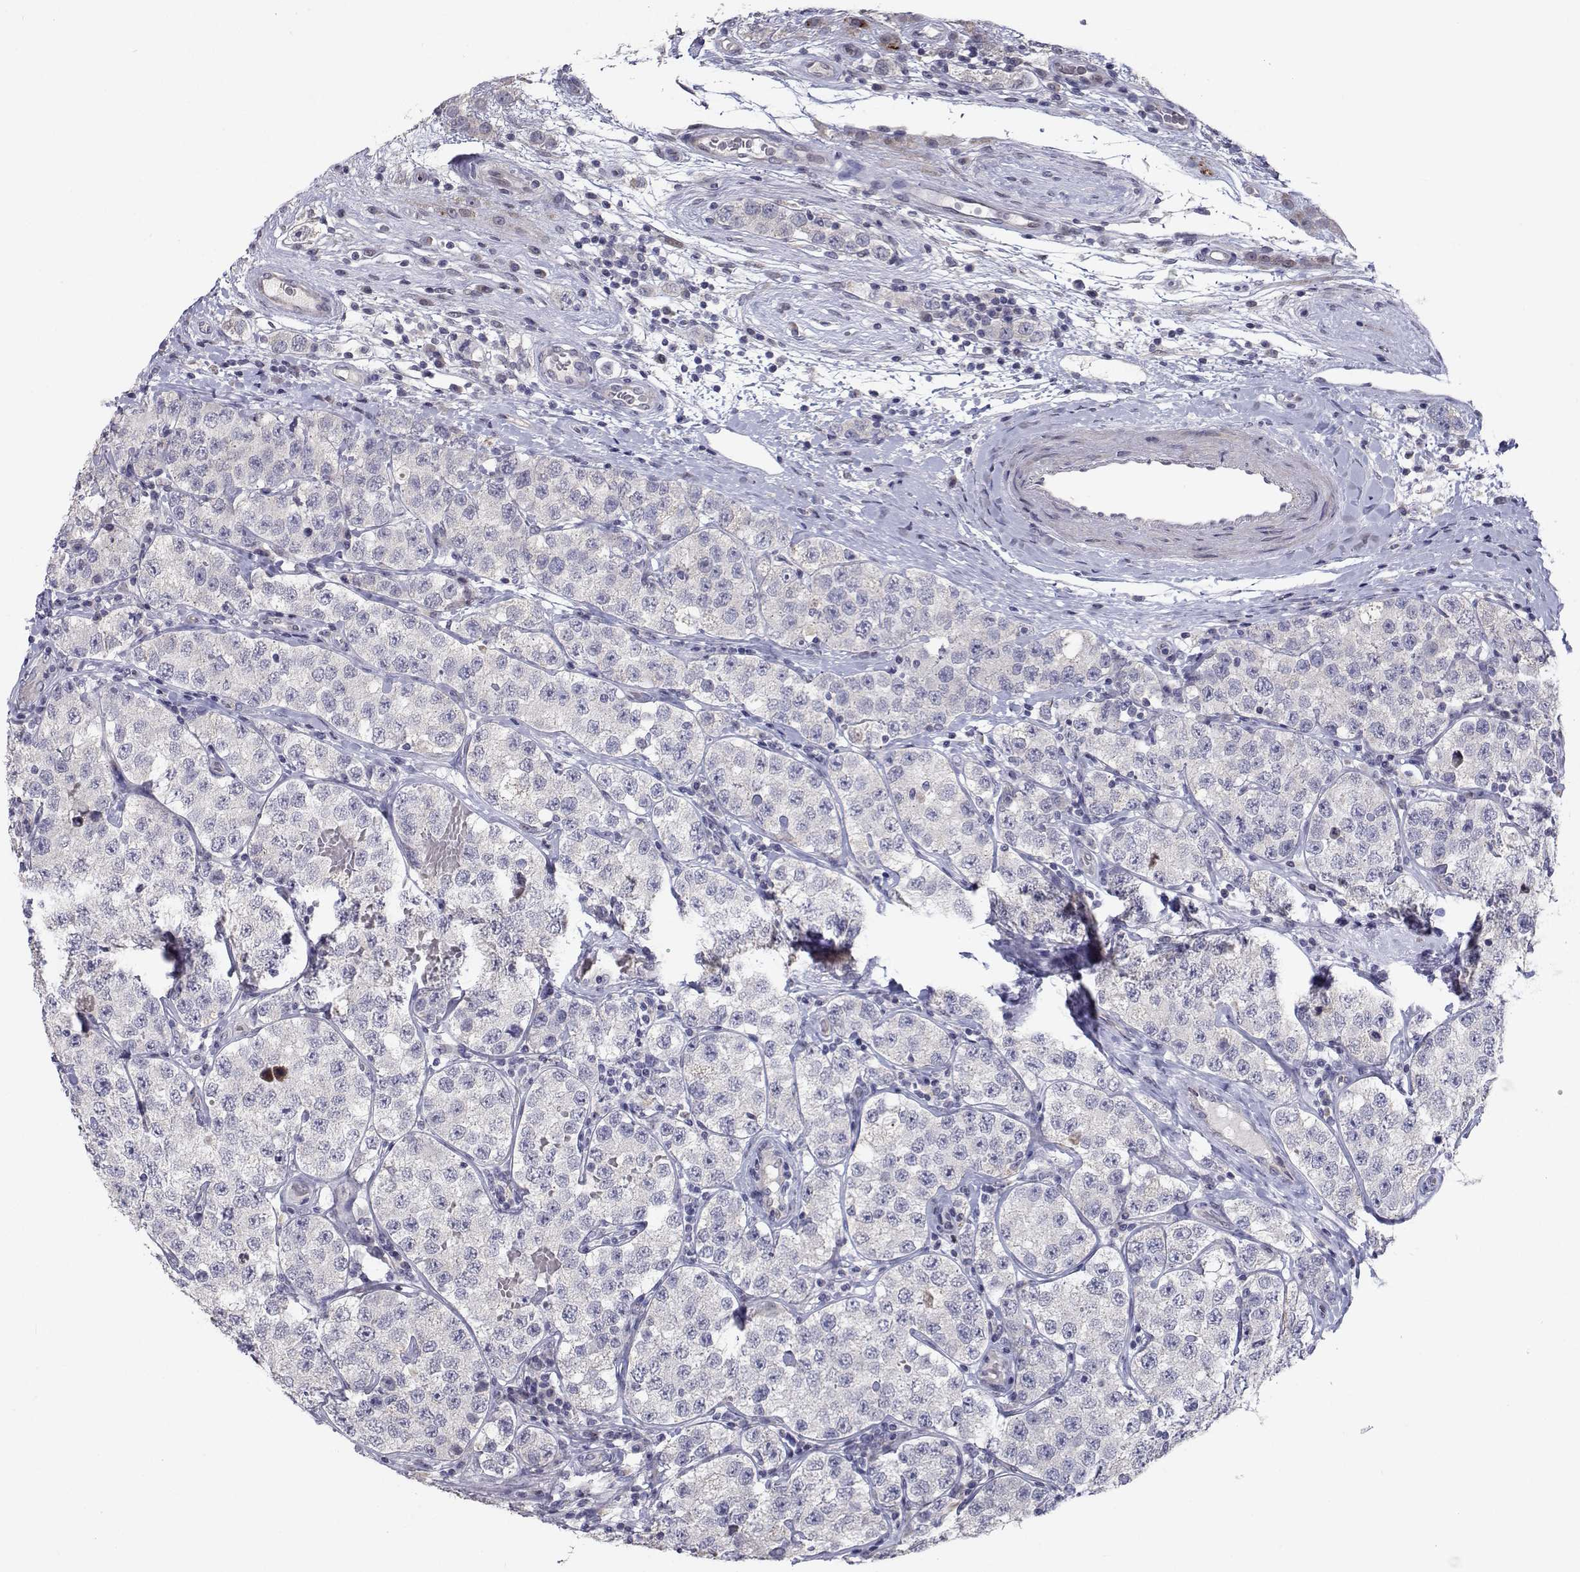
{"staining": {"intensity": "negative", "quantity": "none", "location": "none"}, "tissue": "testis cancer", "cell_type": "Tumor cells", "image_type": "cancer", "snomed": [{"axis": "morphology", "description": "Seminoma, NOS"}, {"axis": "topography", "description": "Testis"}], "caption": "This is a photomicrograph of immunohistochemistry (IHC) staining of testis cancer (seminoma), which shows no expression in tumor cells. (DAB (3,3'-diaminobenzidine) immunohistochemistry, high magnification).", "gene": "RBPJL", "patient": {"sex": "male", "age": 34}}